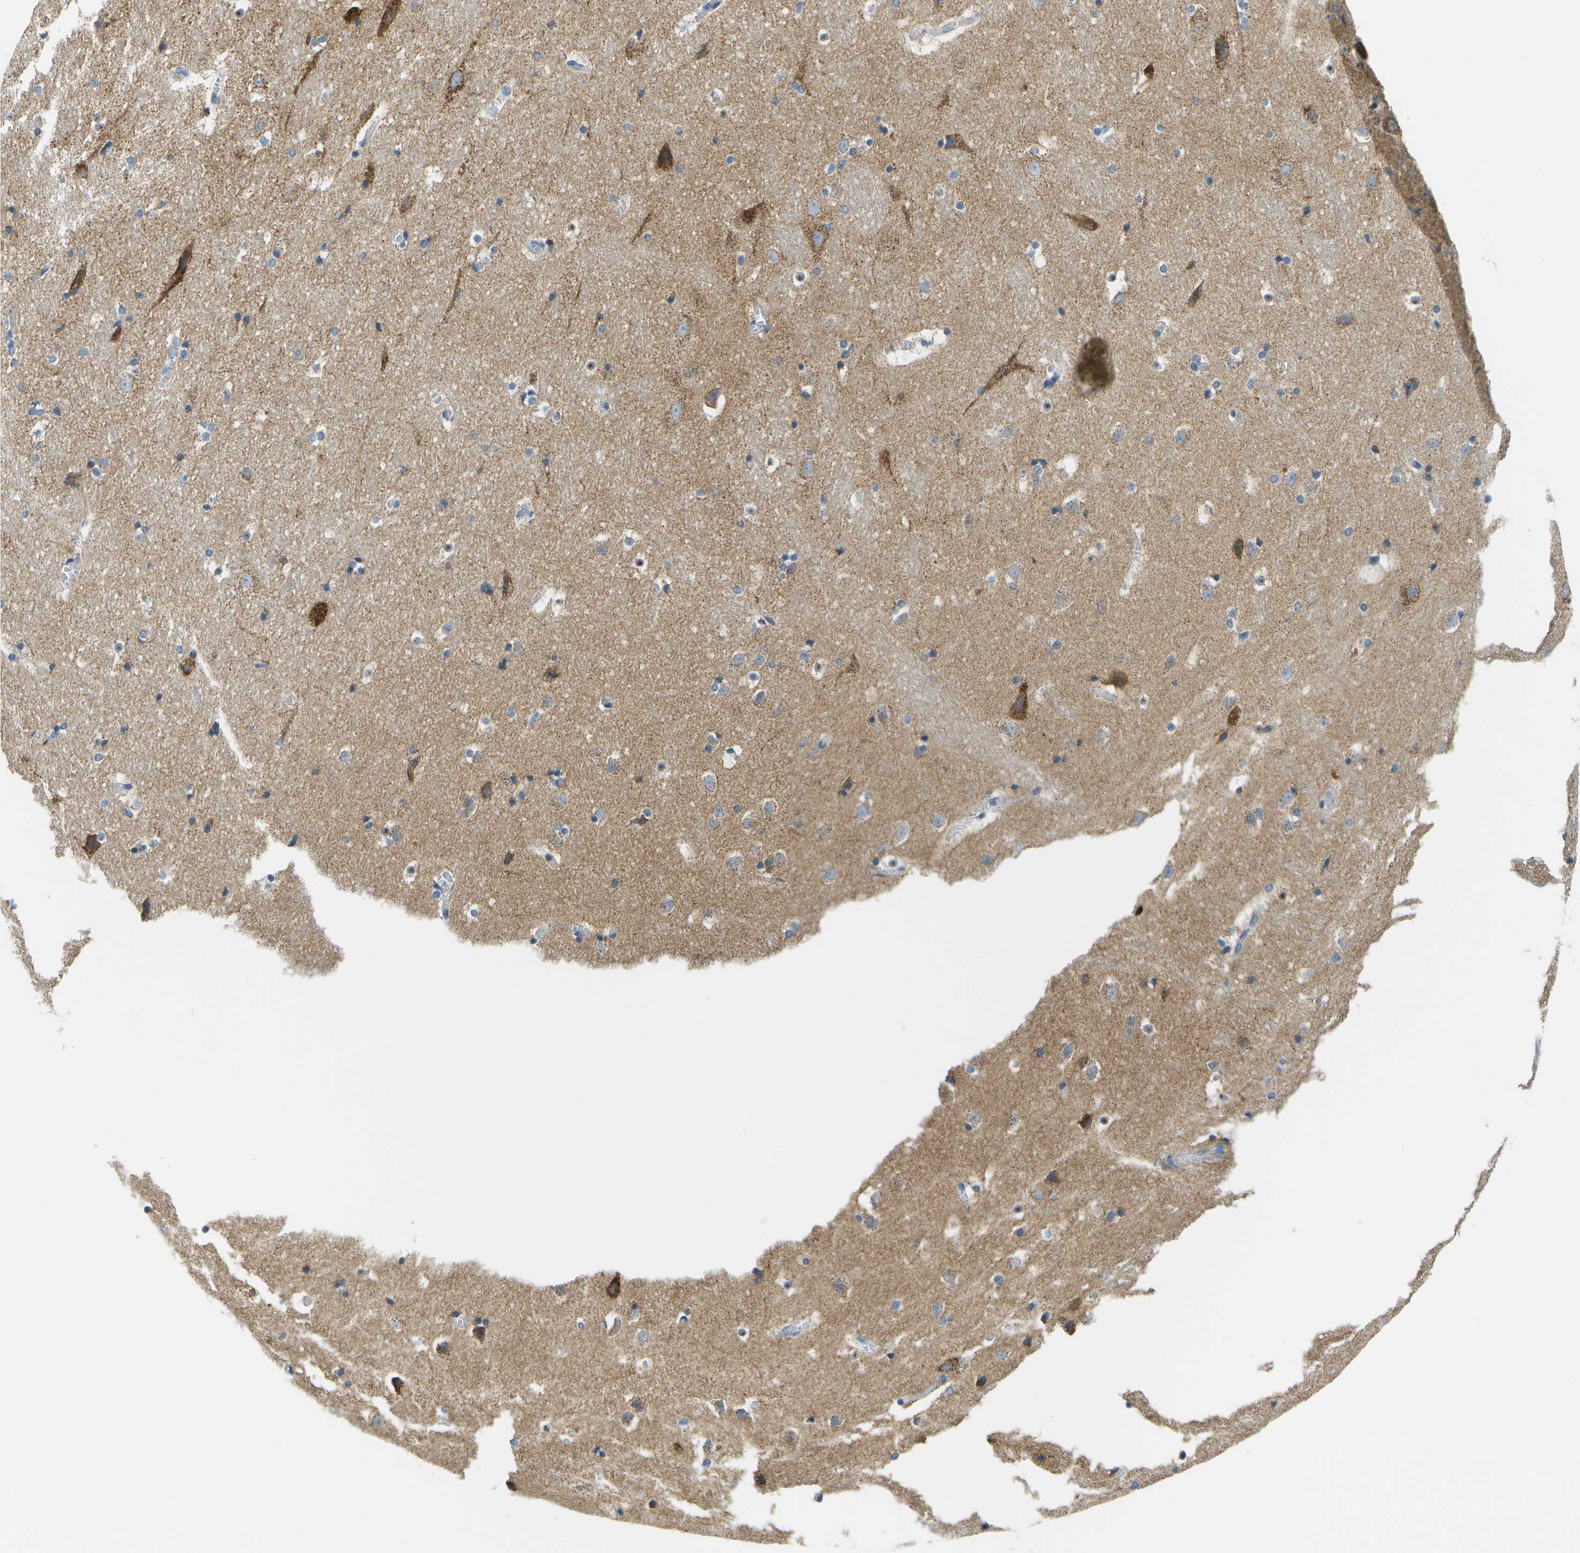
{"staining": {"intensity": "weak", "quantity": "<25%", "location": "cytoplasmic/membranous"}, "tissue": "hippocampus", "cell_type": "Glial cells", "image_type": "normal", "snomed": [{"axis": "morphology", "description": "Normal tissue, NOS"}, {"axis": "topography", "description": "Hippocampus"}], "caption": "This is an immunohistochemistry micrograph of normal hippocampus. There is no expression in glial cells.", "gene": "PTGIS", "patient": {"sex": "male", "age": 45}}